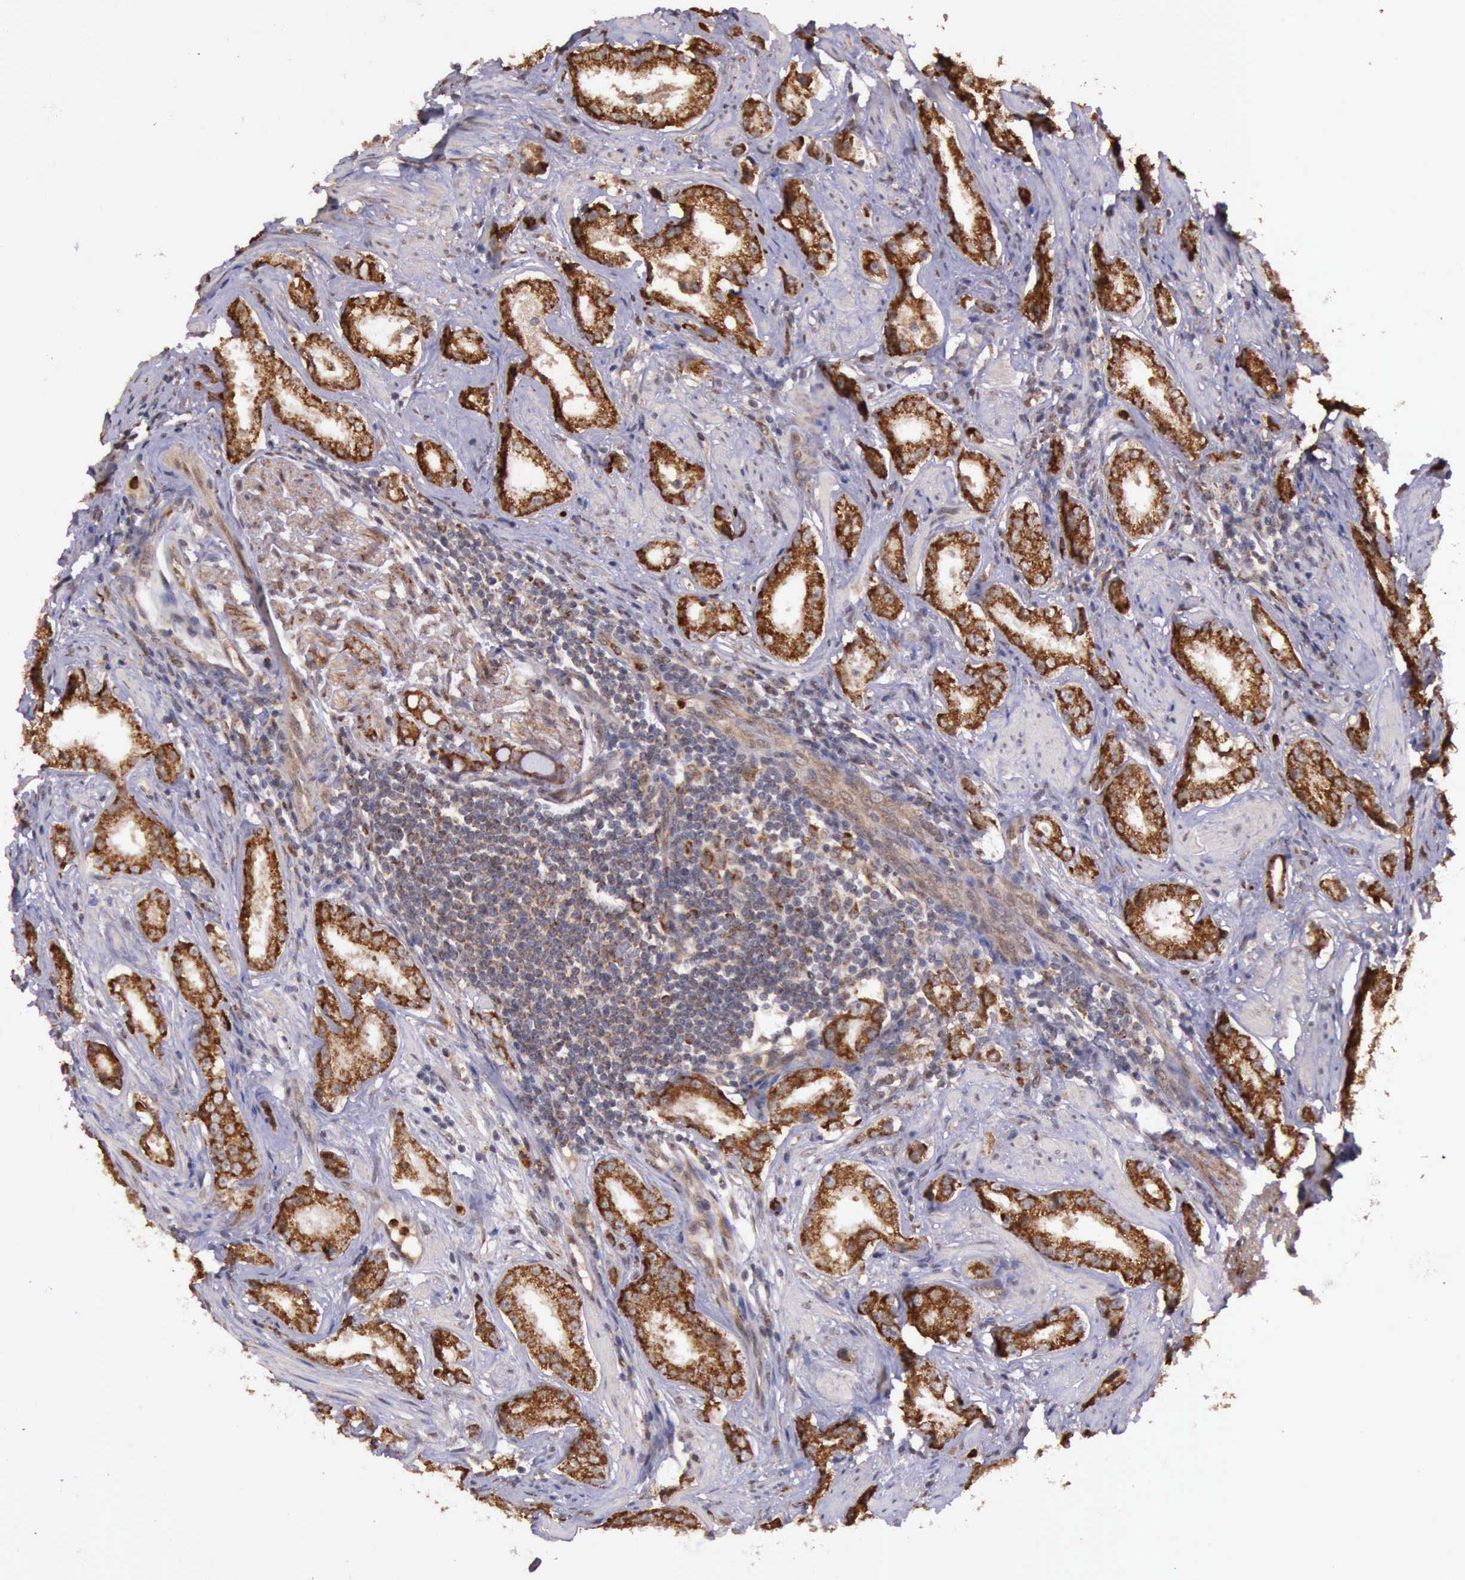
{"staining": {"intensity": "strong", "quantity": ">75%", "location": "cytoplasmic/membranous"}, "tissue": "prostate cancer", "cell_type": "Tumor cells", "image_type": "cancer", "snomed": [{"axis": "morphology", "description": "Adenocarcinoma, Medium grade"}, {"axis": "topography", "description": "Prostate"}], "caption": "Protein expression analysis of prostate cancer reveals strong cytoplasmic/membranous staining in about >75% of tumor cells. (Stains: DAB (3,3'-diaminobenzidine) in brown, nuclei in blue, Microscopy: brightfield microscopy at high magnification).", "gene": "ARMCX3", "patient": {"sex": "male", "age": 53}}